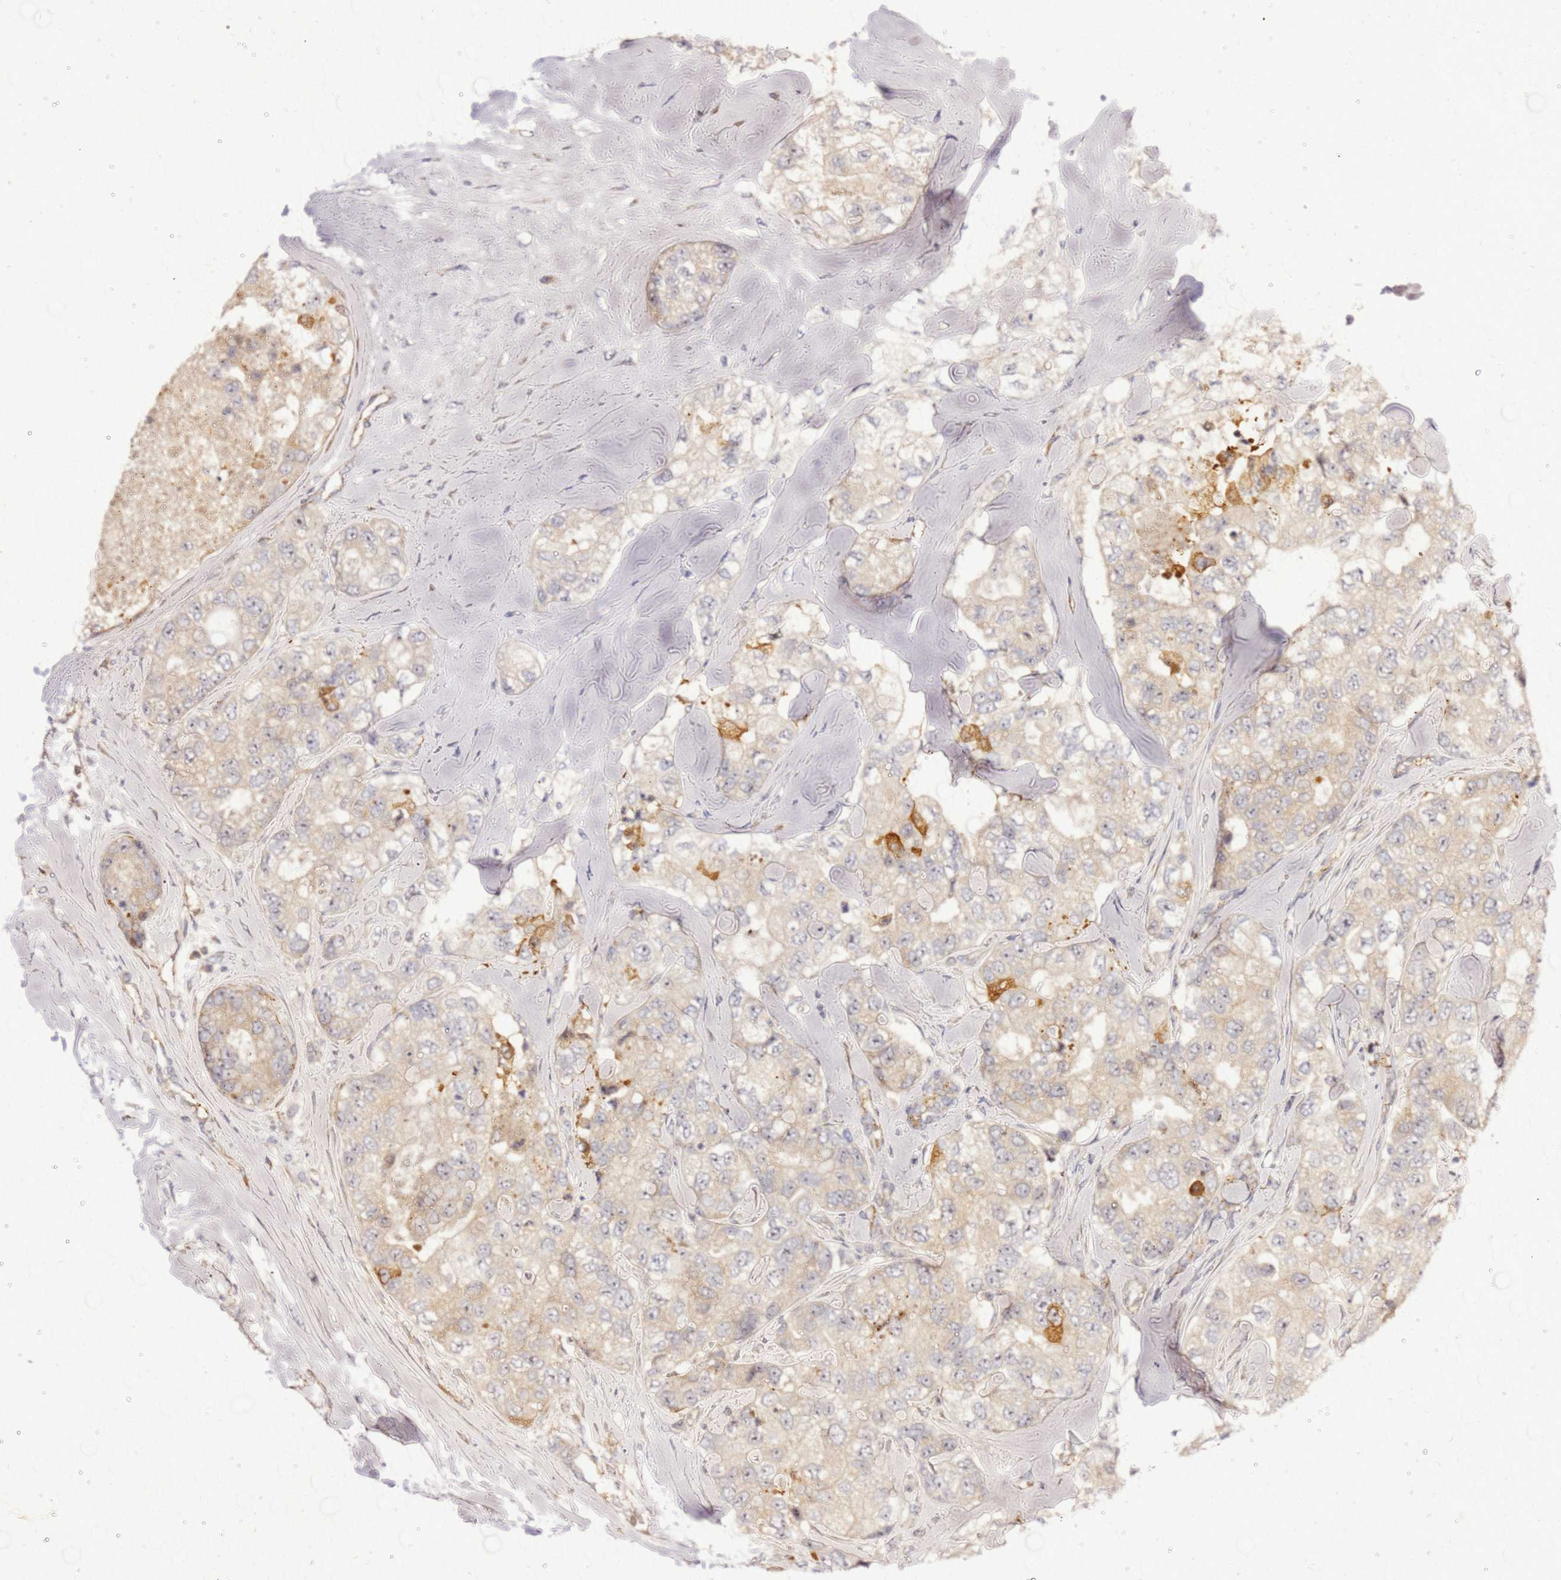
{"staining": {"intensity": "negative", "quantity": "none", "location": "none"}, "tissue": "breast cancer", "cell_type": "Tumor cells", "image_type": "cancer", "snomed": [{"axis": "morphology", "description": "Duct carcinoma"}, {"axis": "topography", "description": "Breast"}], "caption": "Tumor cells are negative for protein expression in human breast cancer.", "gene": "NOL8", "patient": {"sex": "female", "age": 62}}